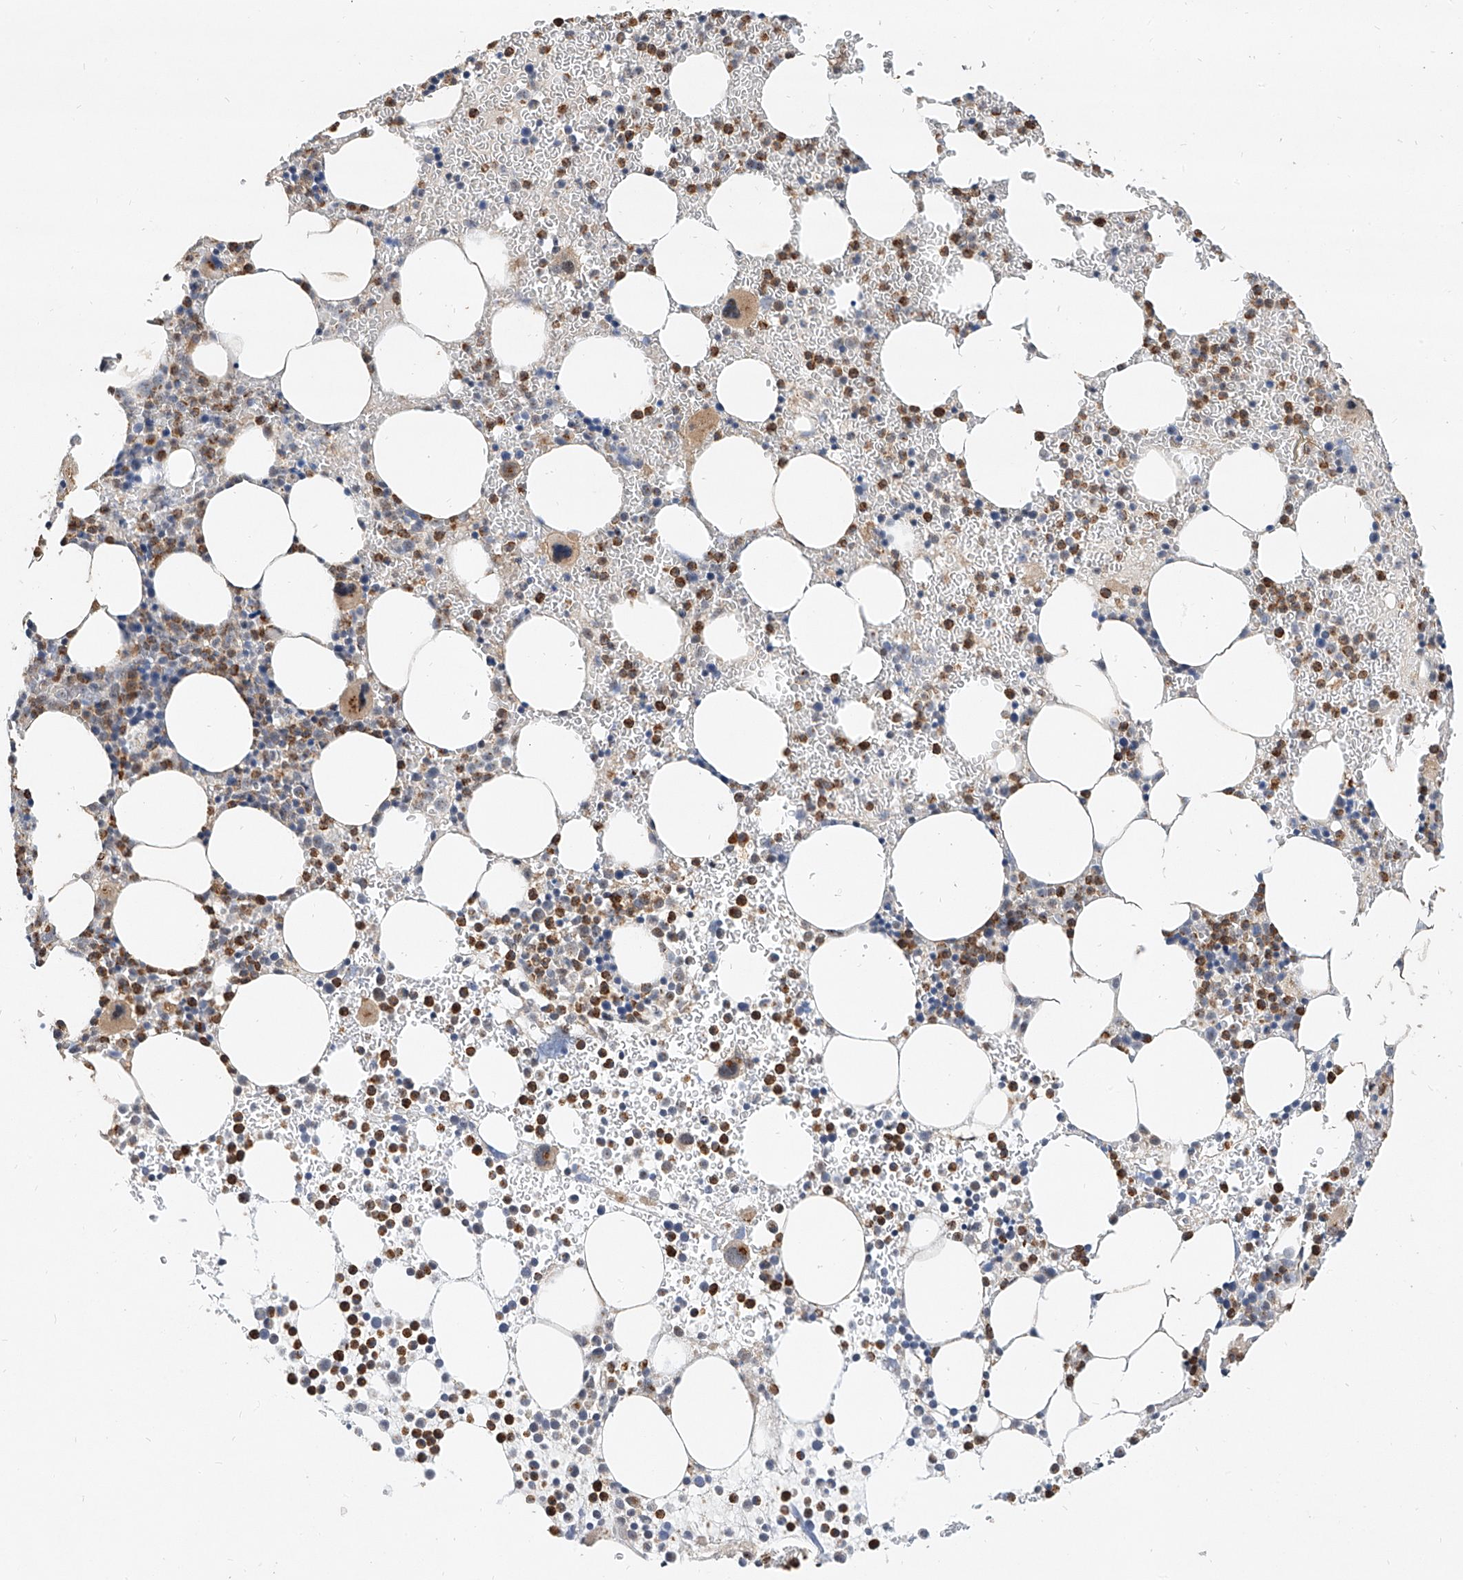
{"staining": {"intensity": "strong", "quantity": "25%-75%", "location": "cytoplasmic/membranous"}, "tissue": "bone marrow", "cell_type": "Hematopoietic cells", "image_type": "normal", "snomed": [{"axis": "morphology", "description": "Normal tissue, NOS"}, {"axis": "topography", "description": "Bone marrow"}], "caption": "Protein expression by immunohistochemistry demonstrates strong cytoplasmic/membranous staining in about 25%-75% of hematopoietic cells in benign bone marrow. (Stains: DAB (3,3'-diaminobenzidine) in brown, nuclei in blue, Microscopy: brightfield microscopy at high magnification).", "gene": "MFSD4B", "patient": {"sex": "female", "age": 78}}